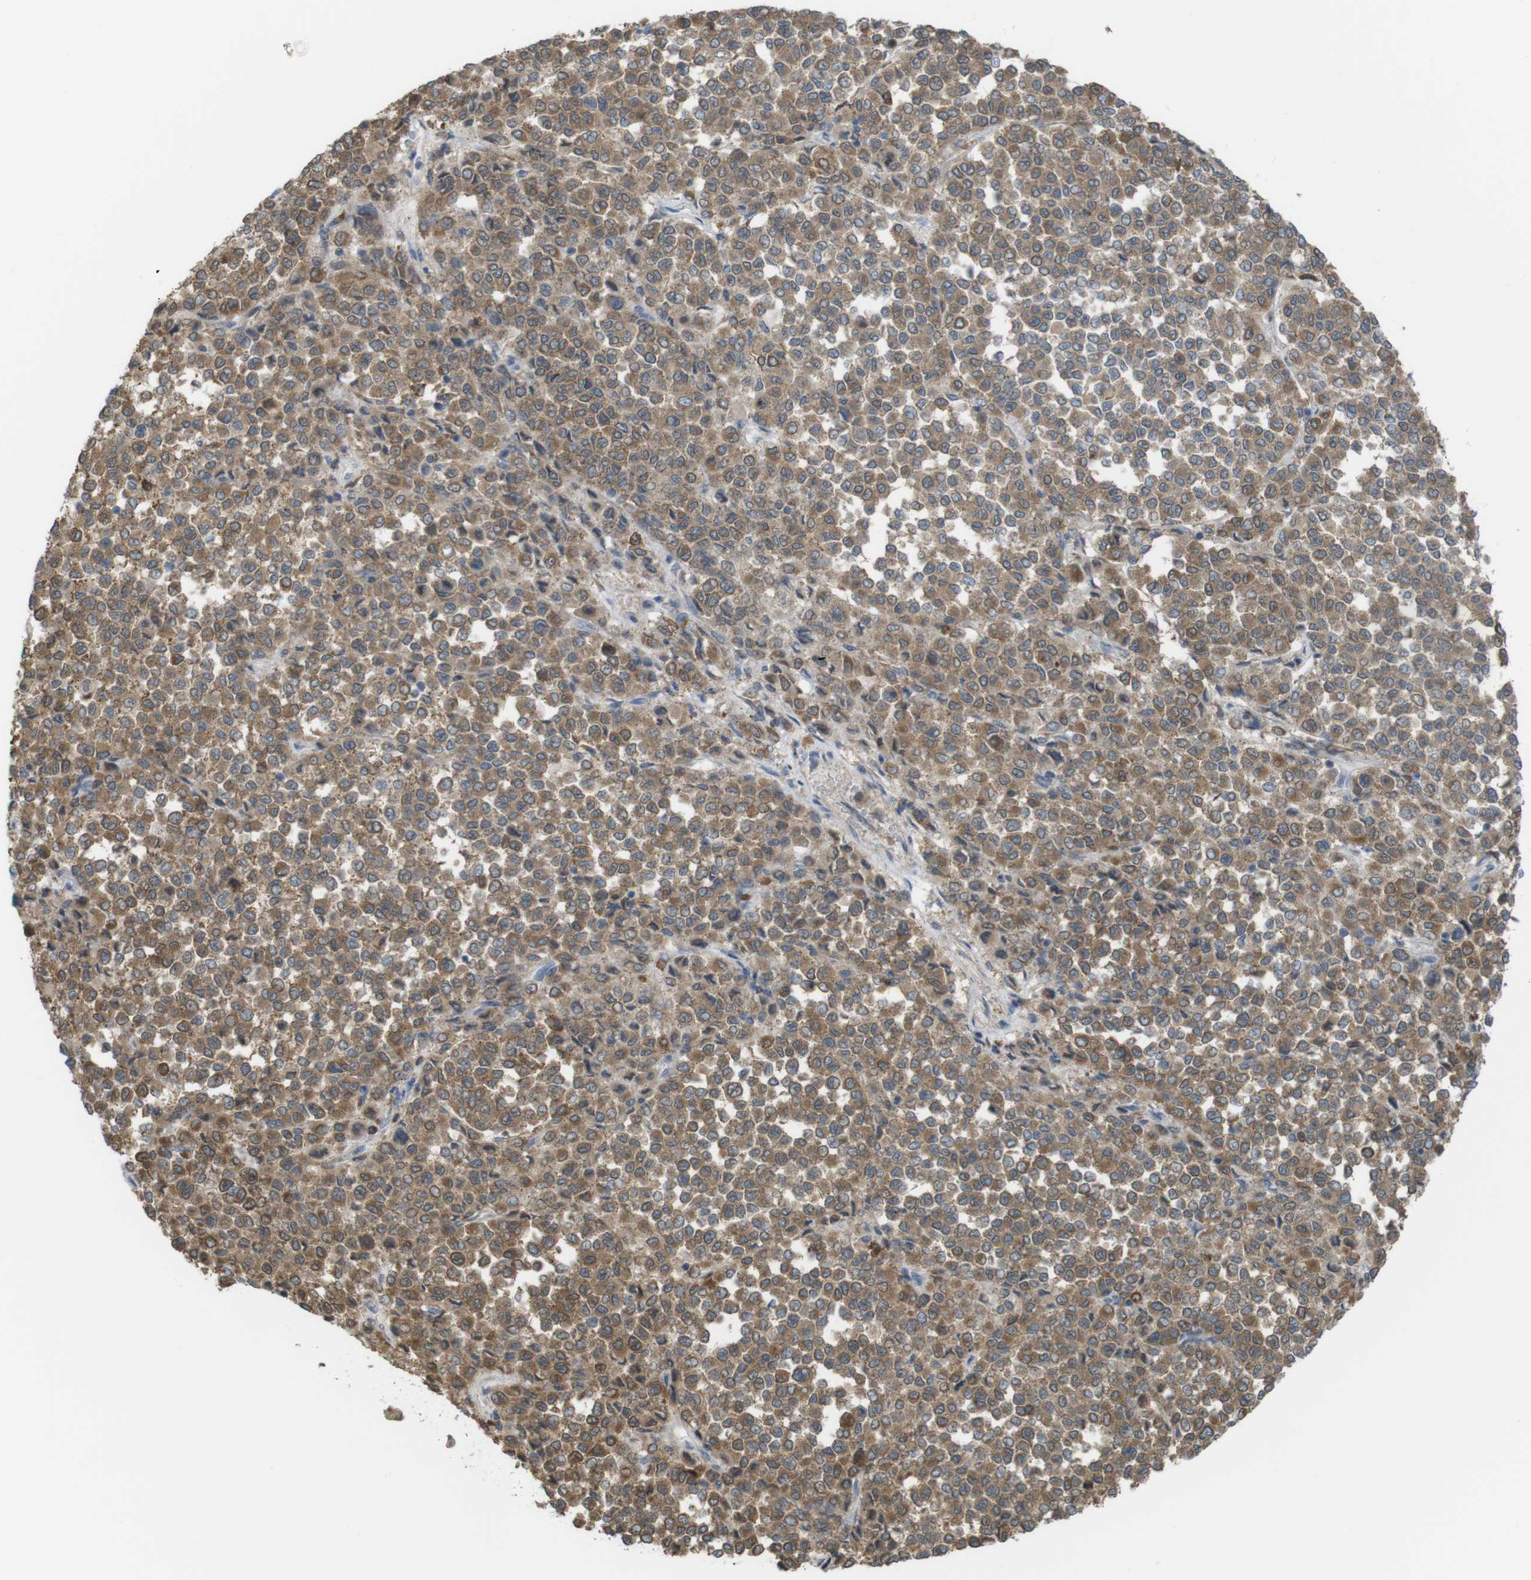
{"staining": {"intensity": "moderate", "quantity": ">75%", "location": "cytoplasmic/membranous"}, "tissue": "melanoma", "cell_type": "Tumor cells", "image_type": "cancer", "snomed": [{"axis": "morphology", "description": "Malignant melanoma, Metastatic site"}, {"axis": "topography", "description": "Pancreas"}], "caption": "Immunohistochemical staining of malignant melanoma (metastatic site) reveals moderate cytoplasmic/membranous protein staining in approximately >75% of tumor cells.", "gene": "PRKCD", "patient": {"sex": "female", "age": 30}}